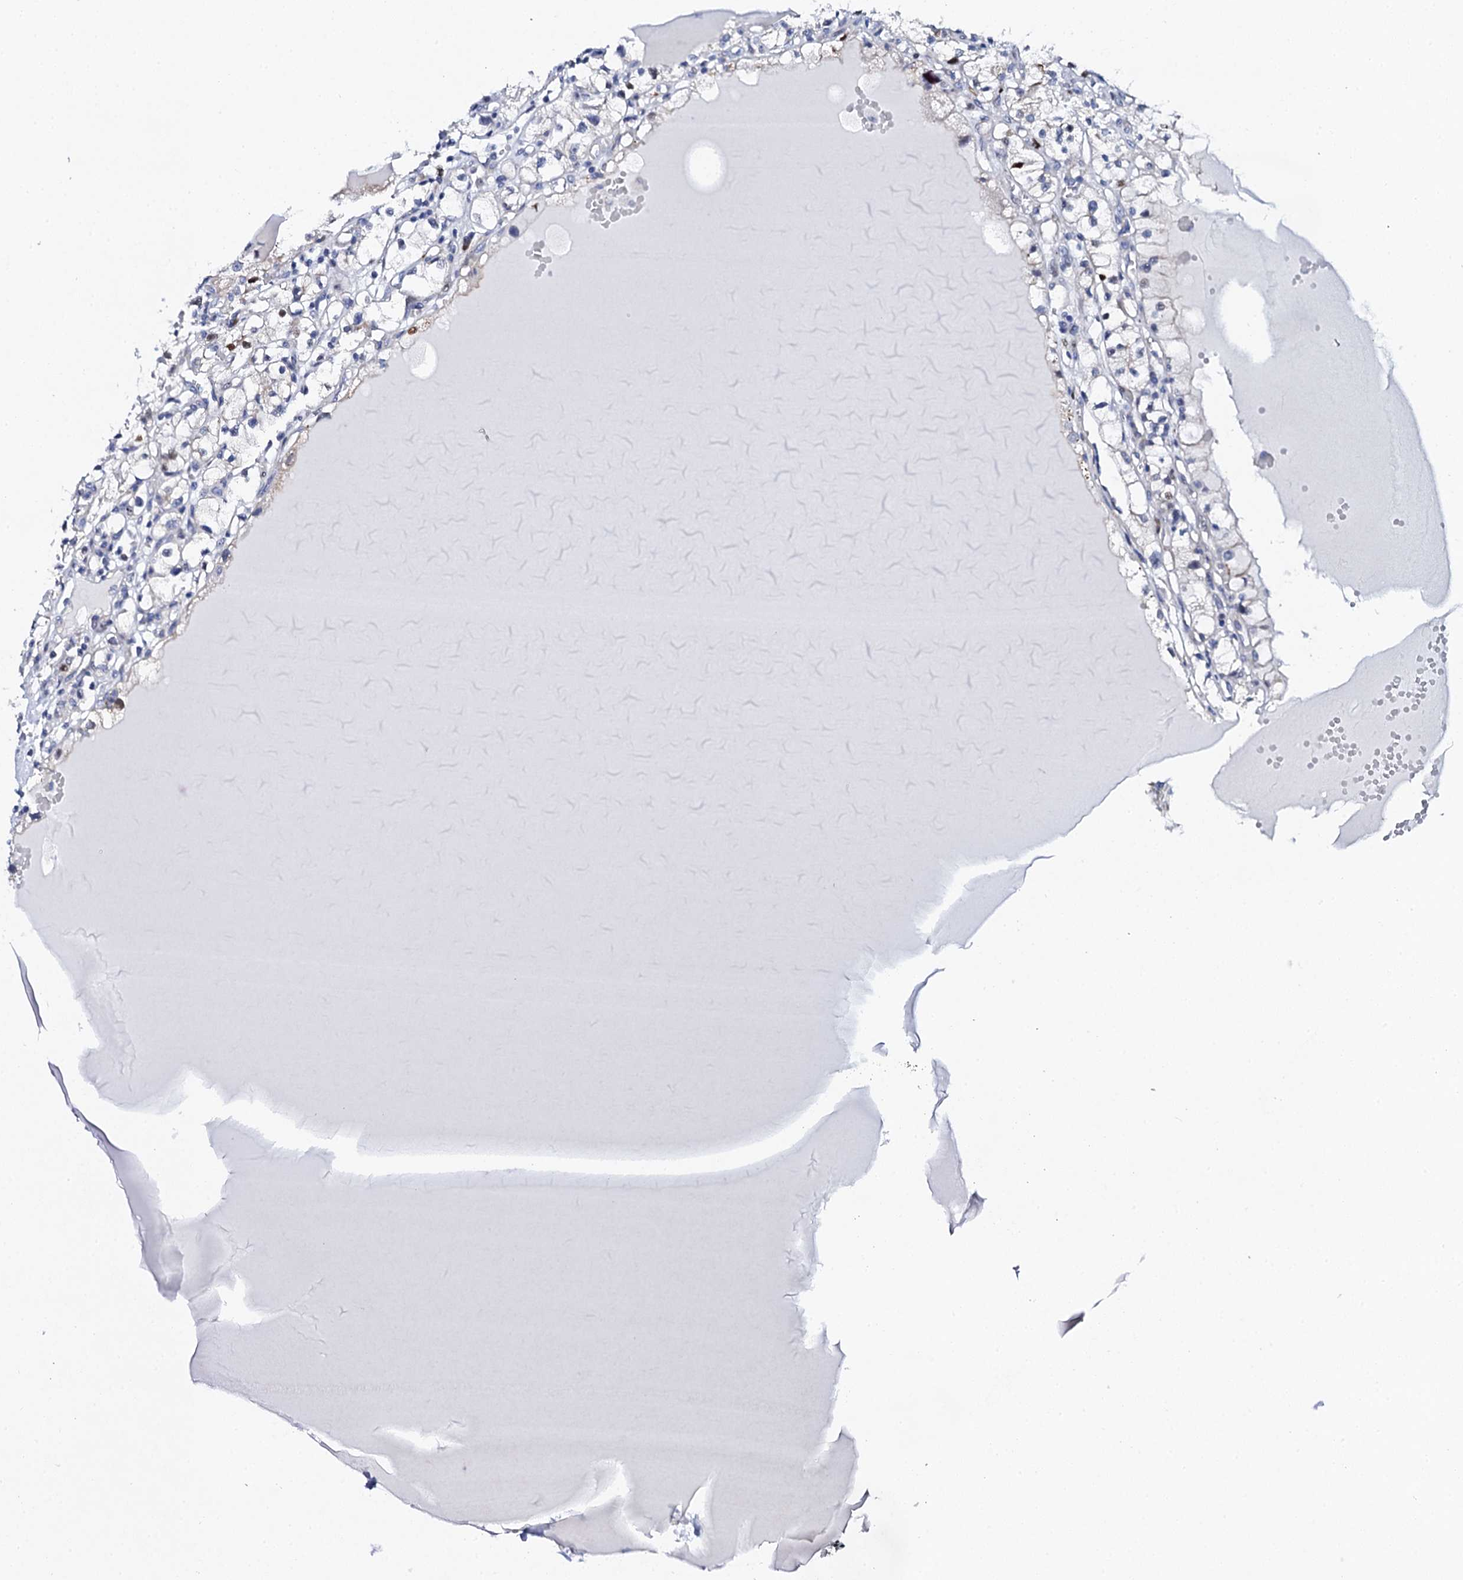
{"staining": {"intensity": "moderate", "quantity": "<25%", "location": "nuclear"}, "tissue": "renal cancer", "cell_type": "Tumor cells", "image_type": "cancer", "snomed": [{"axis": "morphology", "description": "Adenocarcinoma, NOS"}, {"axis": "topography", "description": "Kidney"}], "caption": "Immunohistochemical staining of human renal cancer (adenocarcinoma) demonstrates low levels of moderate nuclear protein positivity in about <25% of tumor cells. (IHC, brightfield microscopy, high magnification).", "gene": "NUDT13", "patient": {"sex": "male", "age": 56}}